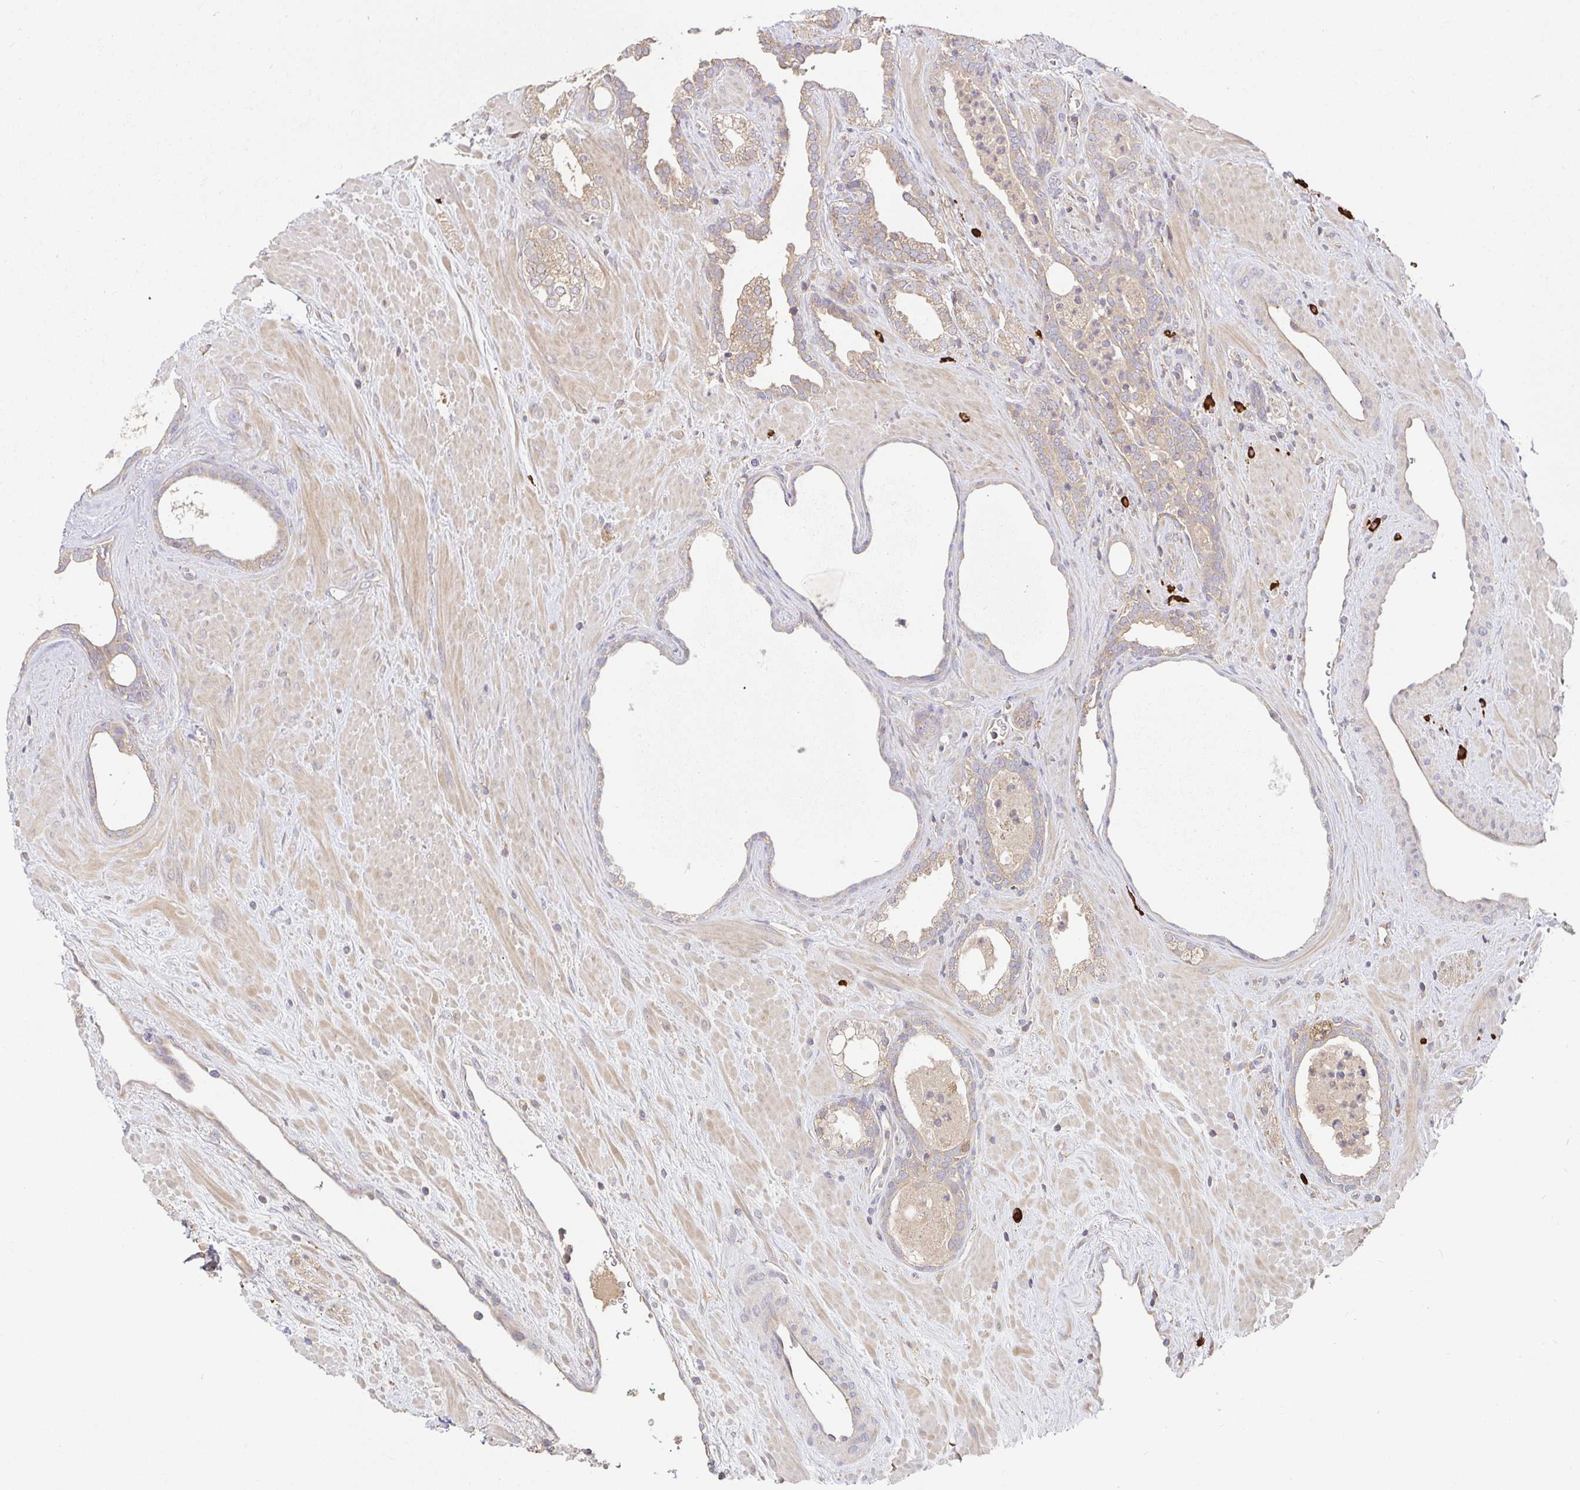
{"staining": {"intensity": "weak", "quantity": "25%-75%", "location": "cytoplasmic/membranous"}, "tissue": "prostate cancer", "cell_type": "Tumor cells", "image_type": "cancer", "snomed": [{"axis": "morphology", "description": "Adenocarcinoma, Low grade"}, {"axis": "topography", "description": "Prostate"}], "caption": "Immunohistochemistry (IHC) photomicrograph of prostate cancer stained for a protein (brown), which shows low levels of weak cytoplasmic/membranous expression in approximately 25%-75% of tumor cells.", "gene": "HAGH", "patient": {"sex": "male", "age": 62}}